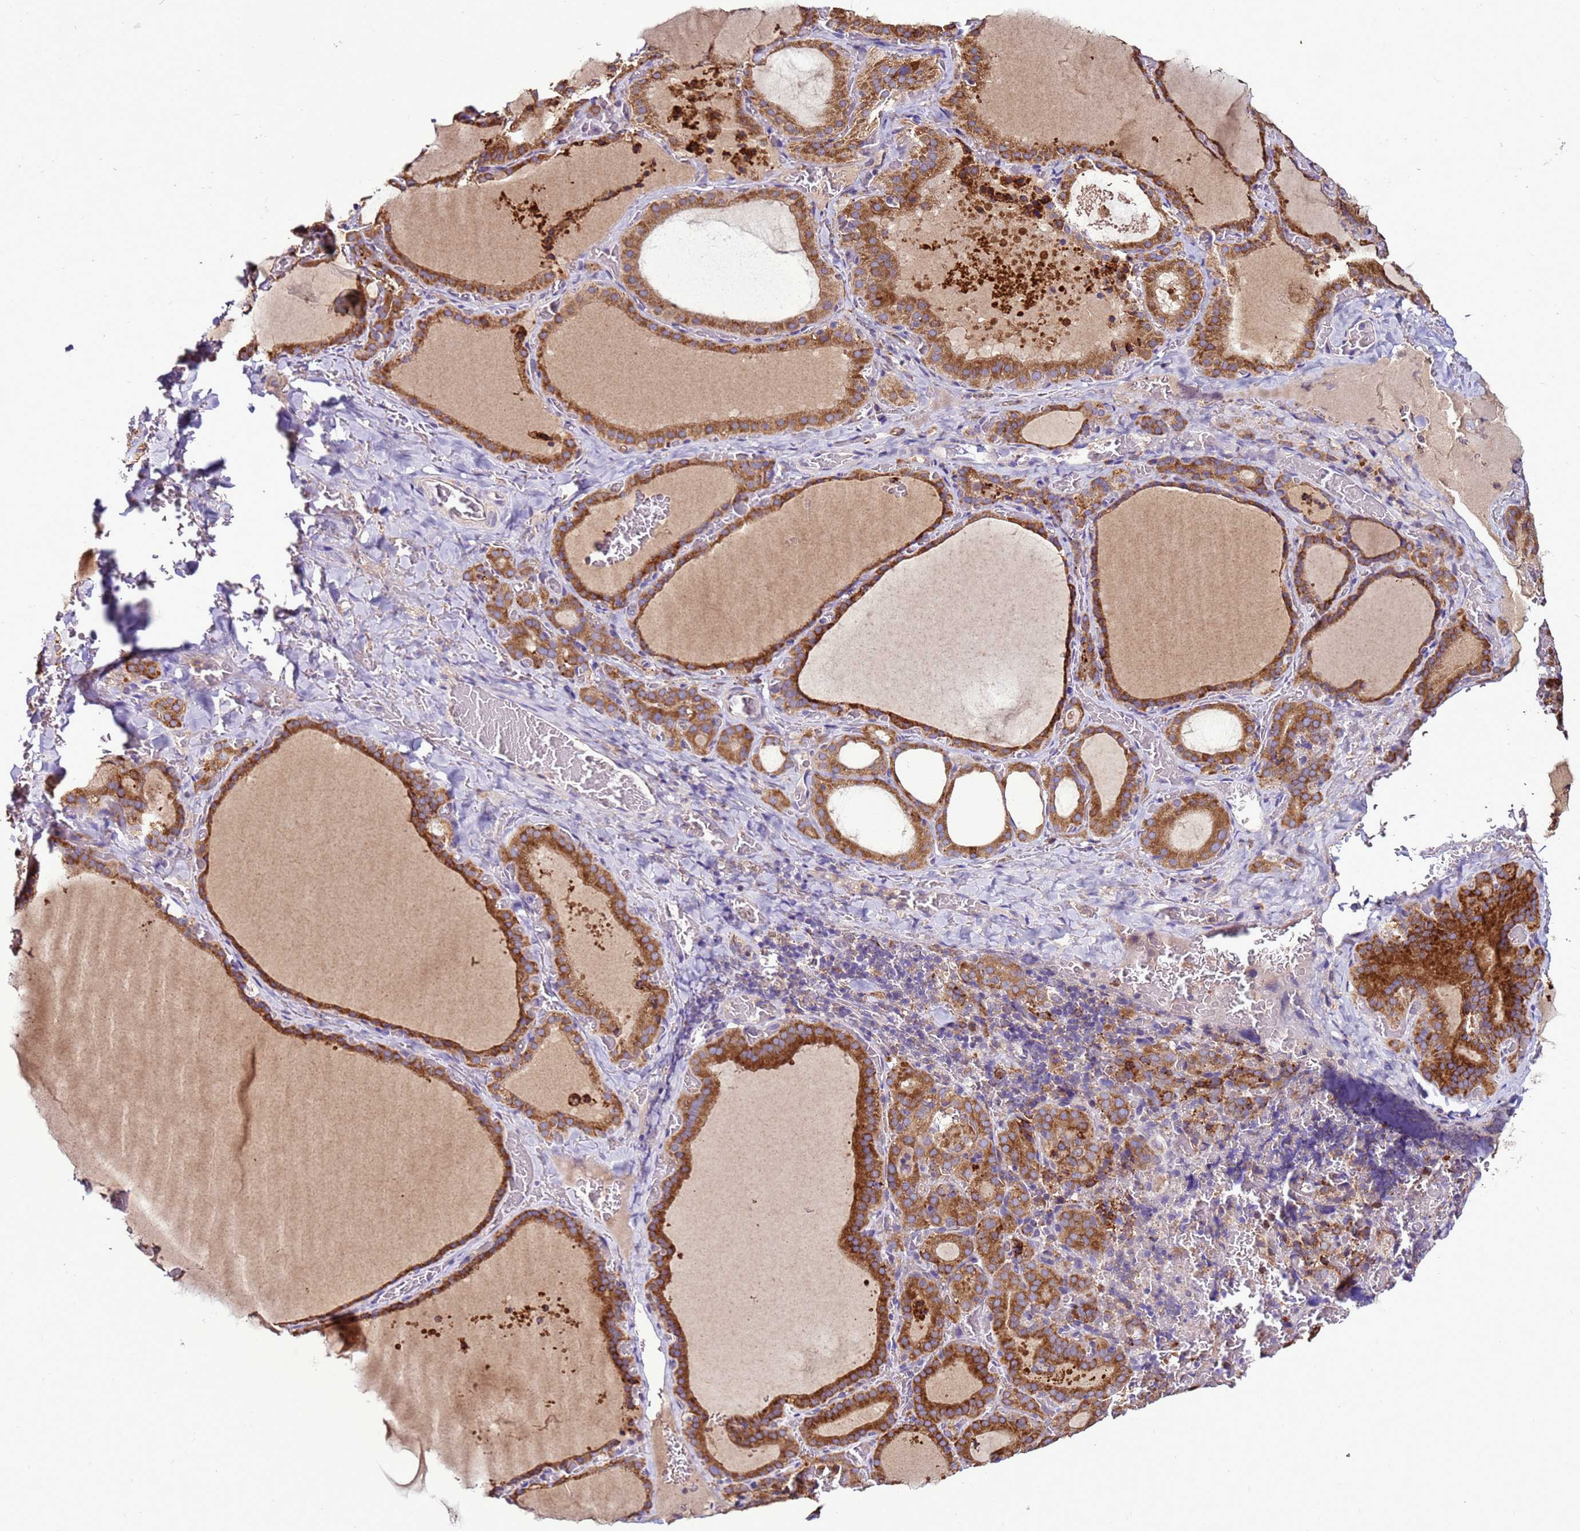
{"staining": {"intensity": "strong", "quantity": ">75%", "location": "cytoplasmic/membranous"}, "tissue": "thyroid gland", "cell_type": "Glandular cells", "image_type": "normal", "snomed": [{"axis": "morphology", "description": "Normal tissue, NOS"}, {"axis": "topography", "description": "Thyroid gland"}], "caption": "About >75% of glandular cells in benign thyroid gland reveal strong cytoplasmic/membranous protein positivity as visualized by brown immunohistochemical staining.", "gene": "ANTKMT", "patient": {"sex": "female", "age": 39}}